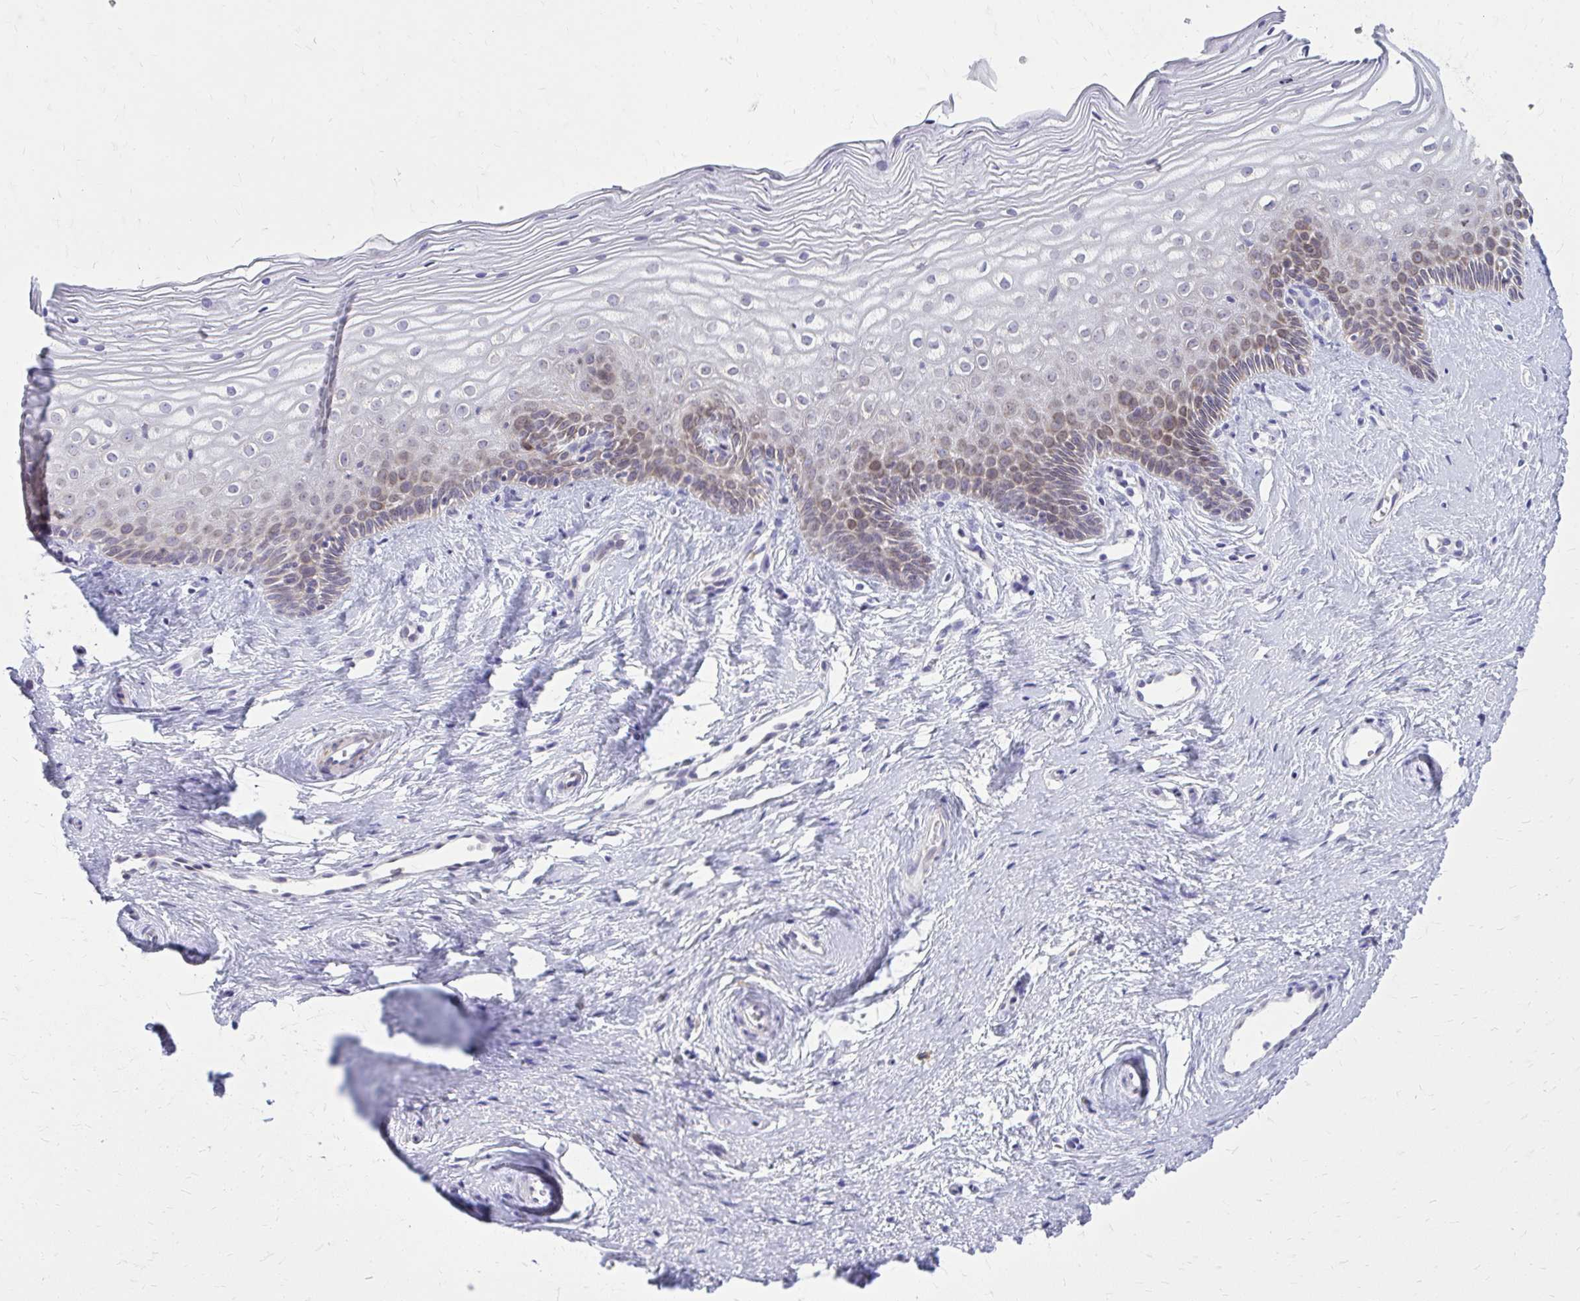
{"staining": {"intensity": "moderate", "quantity": "25%-75%", "location": "cytoplasmic/membranous,nuclear"}, "tissue": "cervix", "cell_type": "Squamous epithelial cells", "image_type": "normal", "snomed": [{"axis": "morphology", "description": "Normal tissue, NOS"}, {"axis": "topography", "description": "Cervix"}], "caption": "Immunohistochemical staining of unremarkable human cervix exhibits moderate cytoplasmic/membranous,nuclear protein positivity in about 25%-75% of squamous epithelial cells.", "gene": "RPS6KA2", "patient": {"sex": "female", "age": 40}}